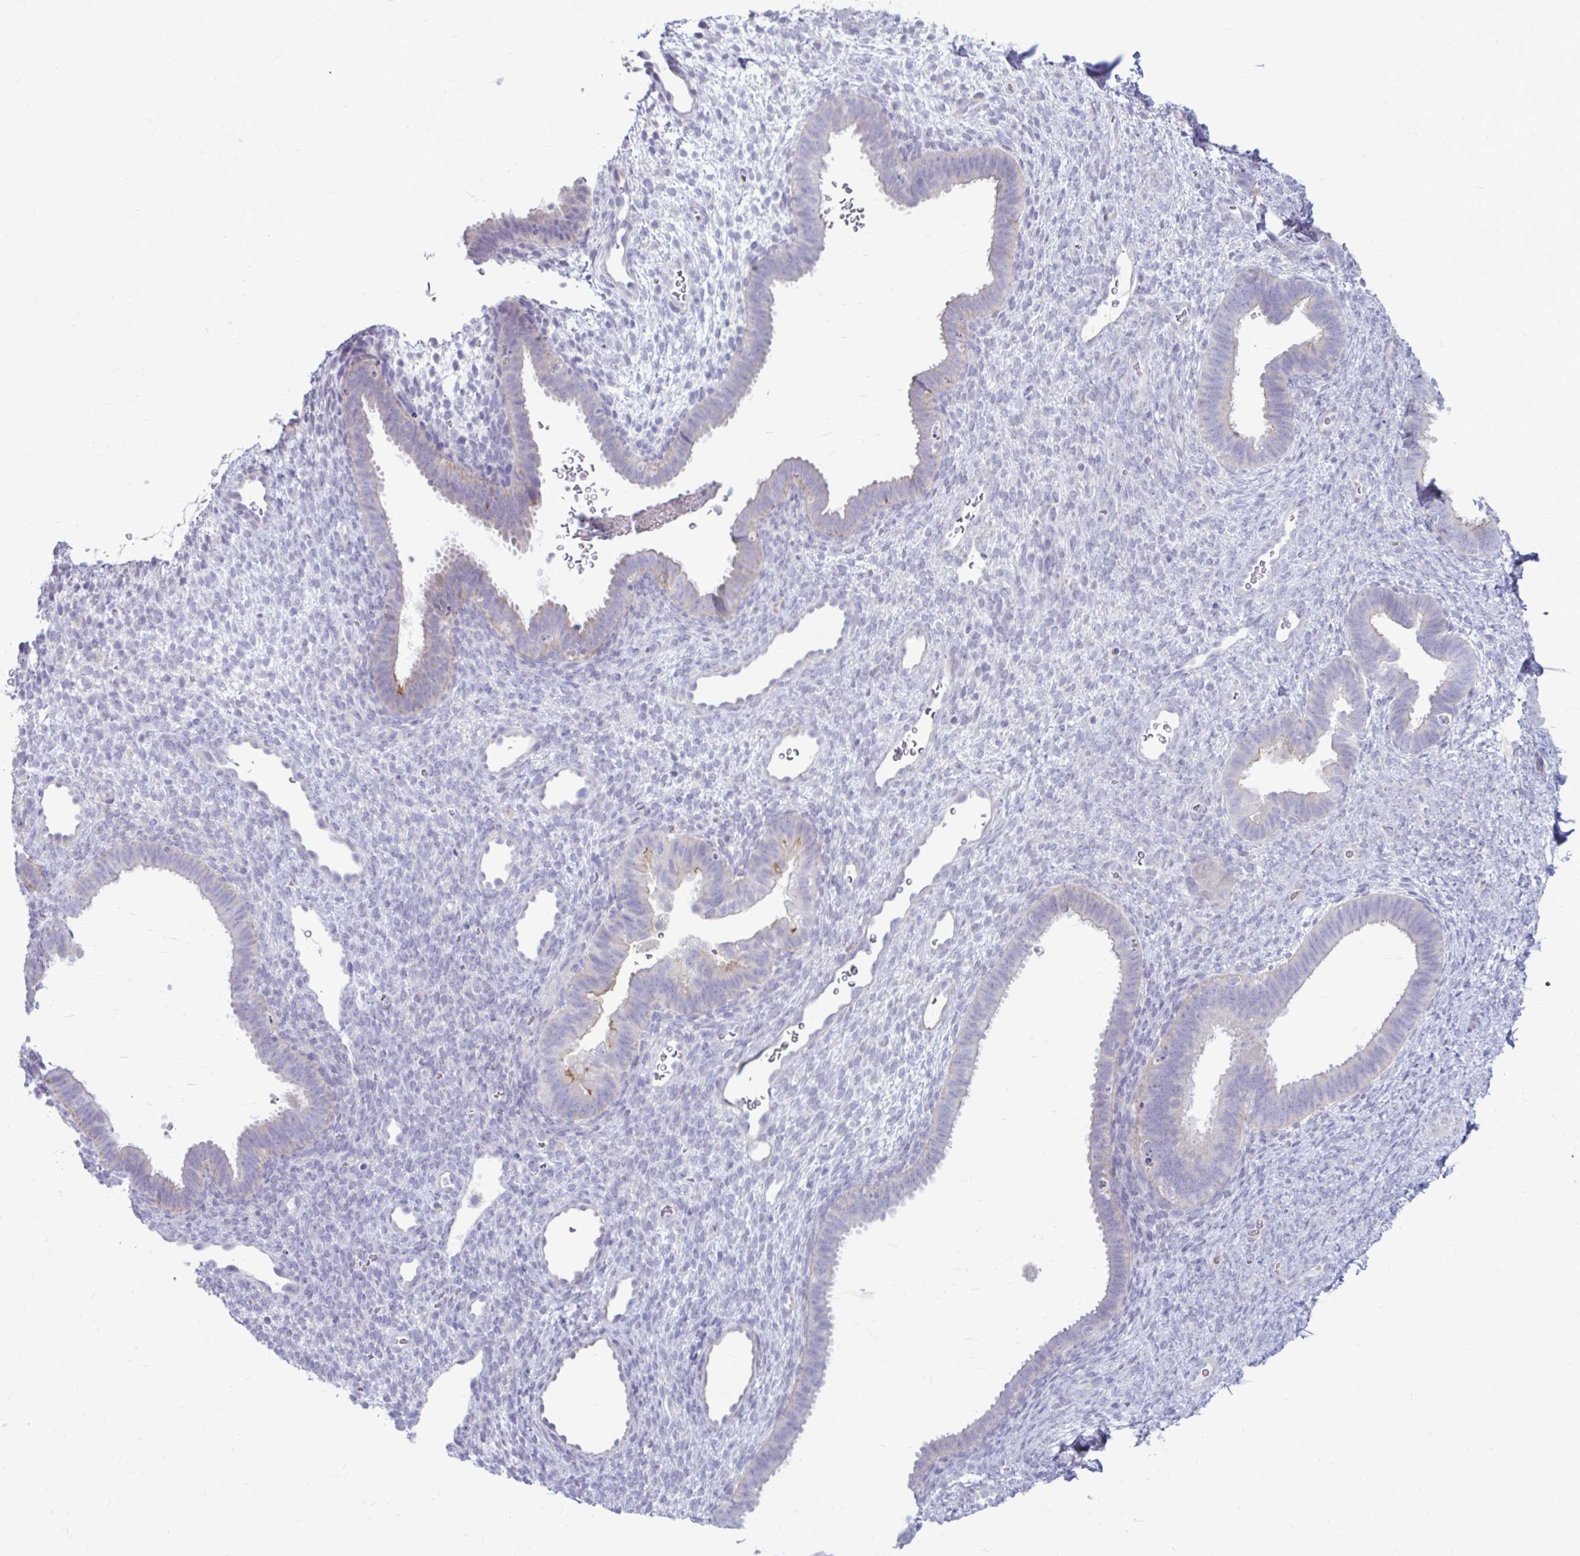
{"staining": {"intensity": "negative", "quantity": "none", "location": "none"}, "tissue": "endometrium", "cell_type": "Cells in endometrial stroma", "image_type": "normal", "snomed": [{"axis": "morphology", "description": "Normal tissue, NOS"}, {"axis": "topography", "description": "Endometrium"}], "caption": "Cells in endometrial stroma are negative for brown protein staining in normal endometrium. Nuclei are stained in blue.", "gene": "MSMO1", "patient": {"sex": "female", "age": 34}}